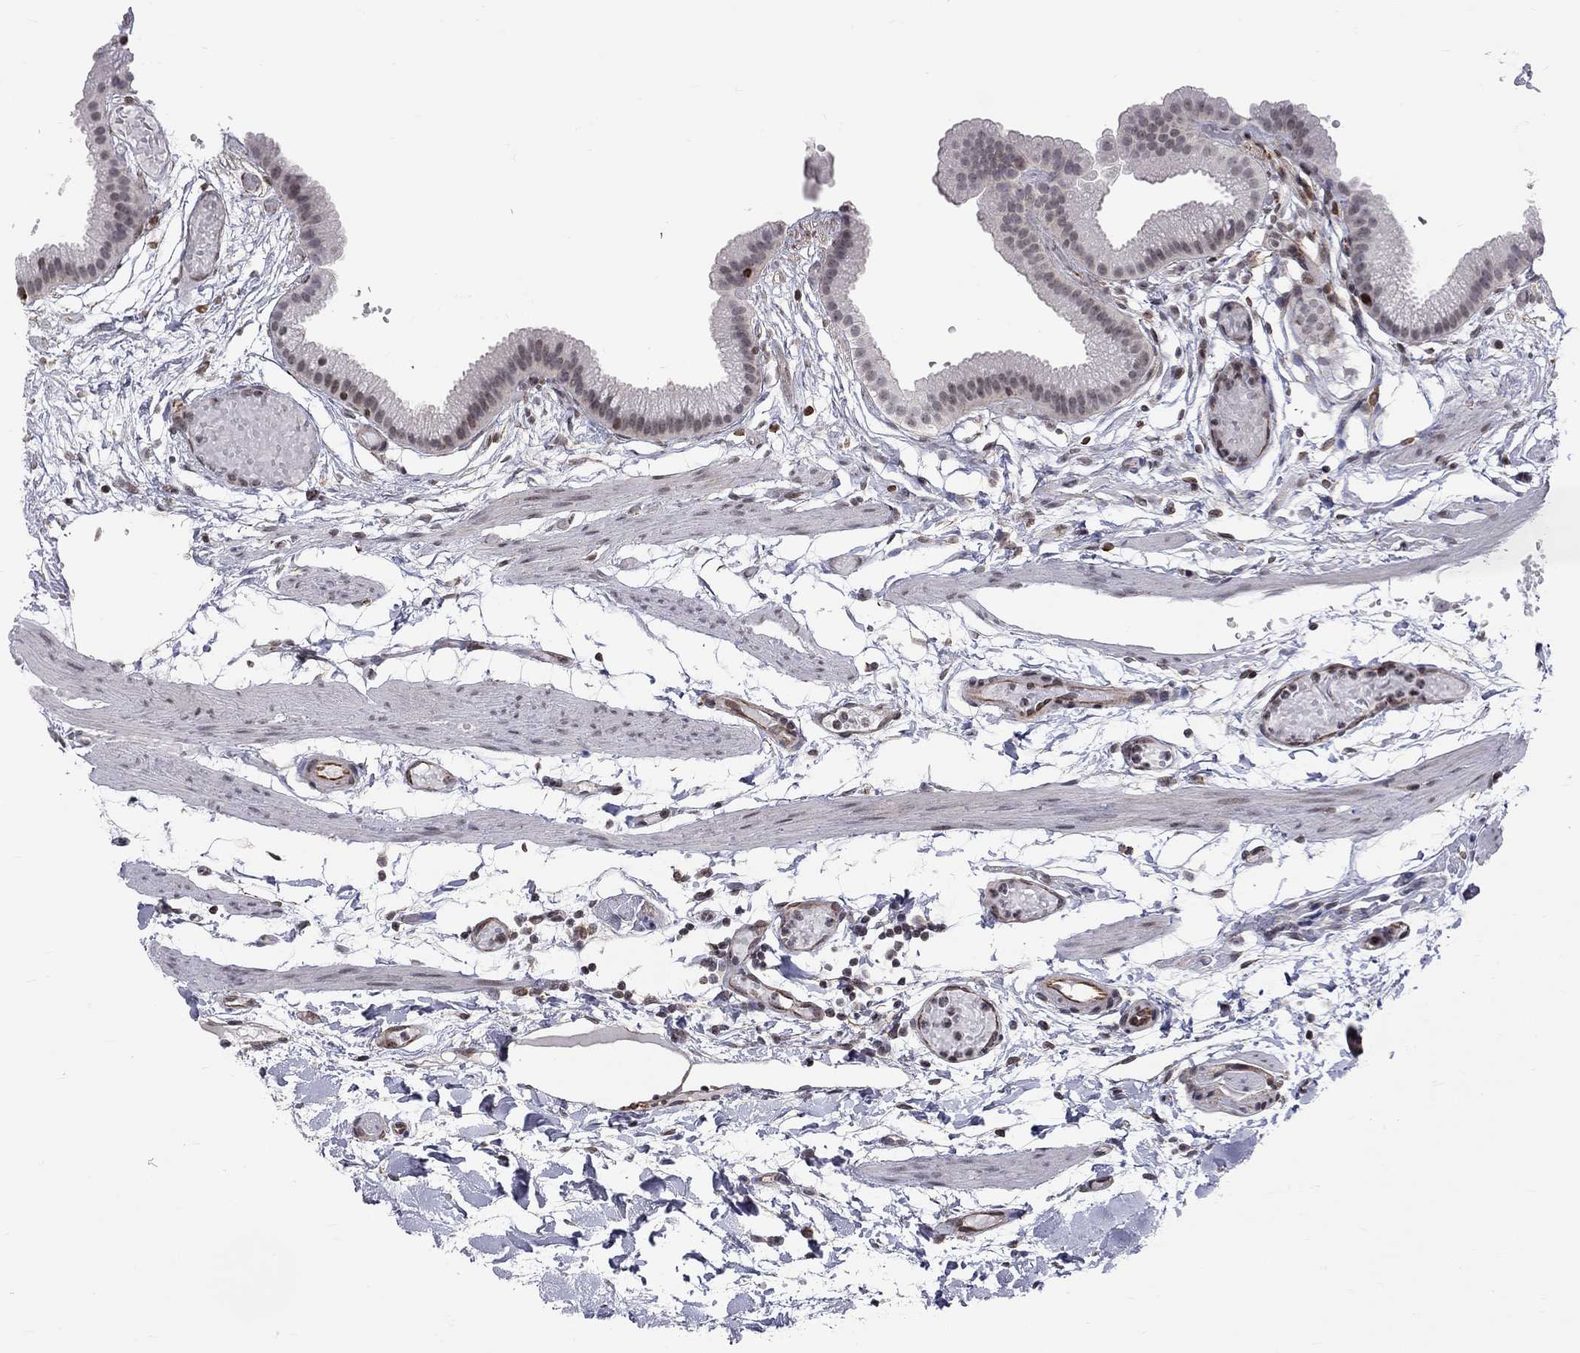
{"staining": {"intensity": "negative", "quantity": "none", "location": "none"}, "tissue": "gallbladder", "cell_type": "Glandular cells", "image_type": "normal", "snomed": [{"axis": "morphology", "description": "Normal tissue, NOS"}, {"axis": "topography", "description": "Gallbladder"}], "caption": "An IHC histopathology image of unremarkable gallbladder is shown. There is no staining in glandular cells of gallbladder. (Immunohistochemistry, brightfield microscopy, high magnification).", "gene": "MTNR1B", "patient": {"sex": "female", "age": 45}}